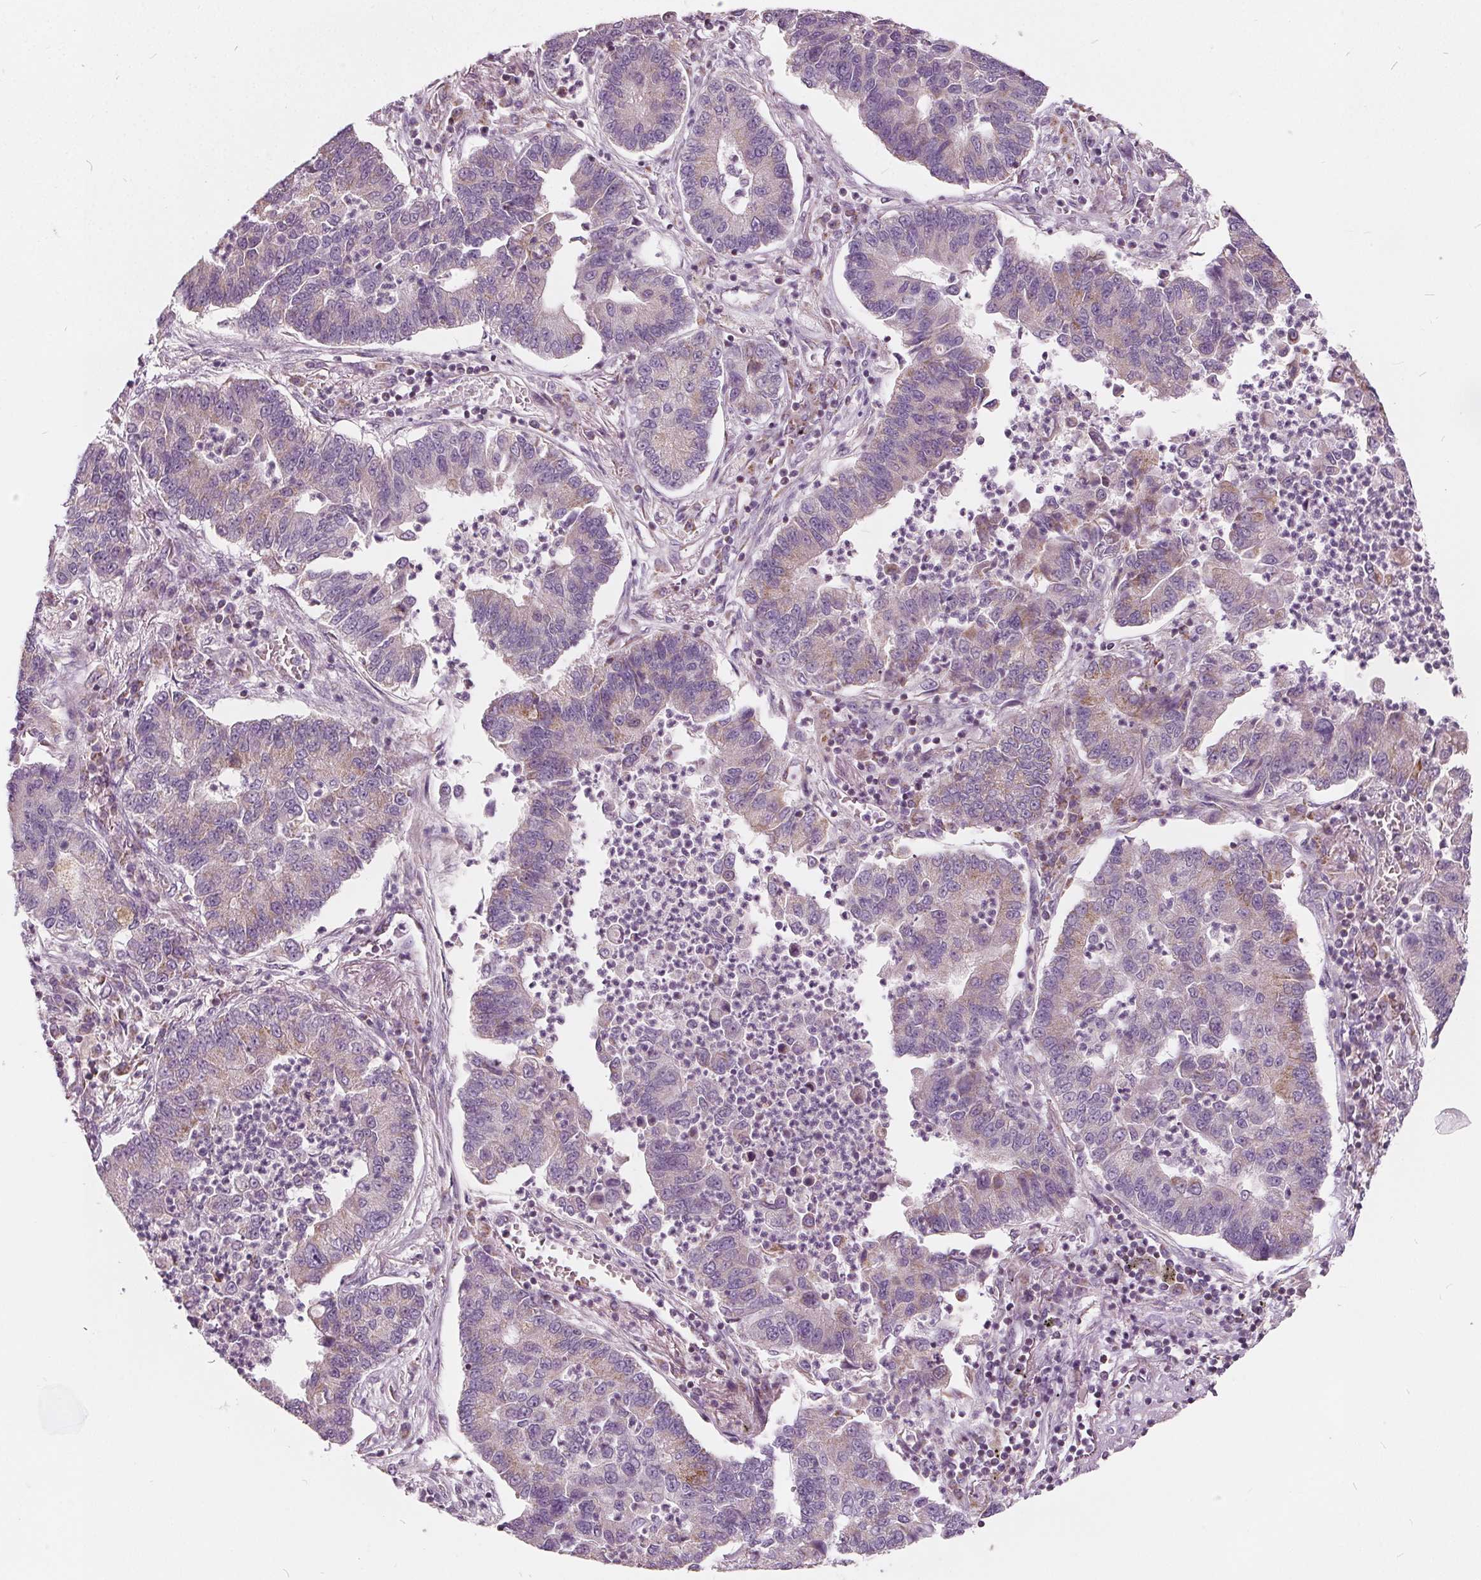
{"staining": {"intensity": "weak", "quantity": "<25%", "location": "cytoplasmic/membranous"}, "tissue": "lung cancer", "cell_type": "Tumor cells", "image_type": "cancer", "snomed": [{"axis": "morphology", "description": "Adenocarcinoma, NOS"}, {"axis": "topography", "description": "Lung"}], "caption": "Immunohistochemistry photomicrograph of lung adenocarcinoma stained for a protein (brown), which demonstrates no staining in tumor cells. (DAB (3,3'-diaminobenzidine) immunohistochemistry visualized using brightfield microscopy, high magnification).", "gene": "ECI2", "patient": {"sex": "female", "age": 57}}